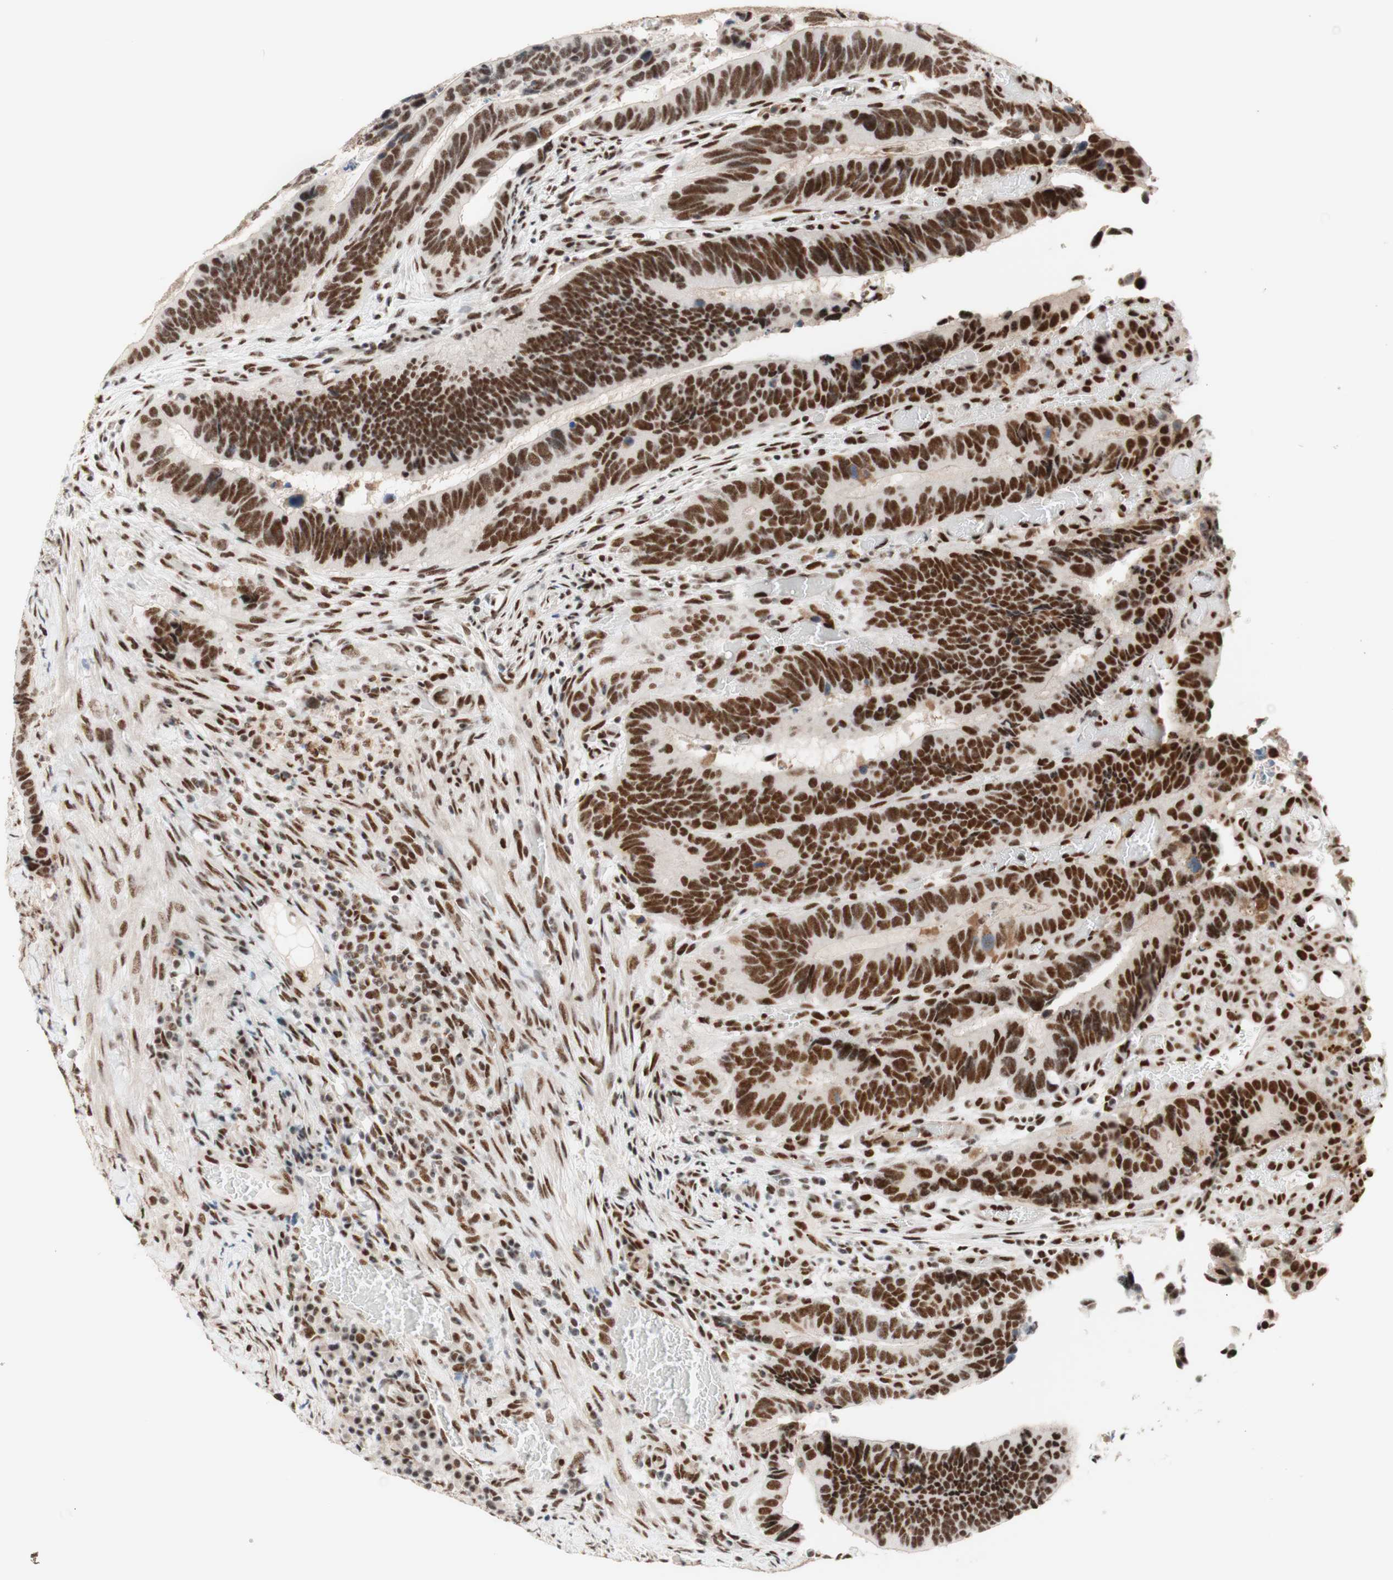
{"staining": {"intensity": "strong", "quantity": ">75%", "location": "nuclear"}, "tissue": "colorectal cancer", "cell_type": "Tumor cells", "image_type": "cancer", "snomed": [{"axis": "morphology", "description": "Adenocarcinoma, NOS"}, {"axis": "topography", "description": "Colon"}], "caption": "Human adenocarcinoma (colorectal) stained with a brown dye reveals strong nuclear positive positivity in about >75% of tumor cells.", "gene": "PRPF19", "patient": {"sex": "male", "age": 72}}